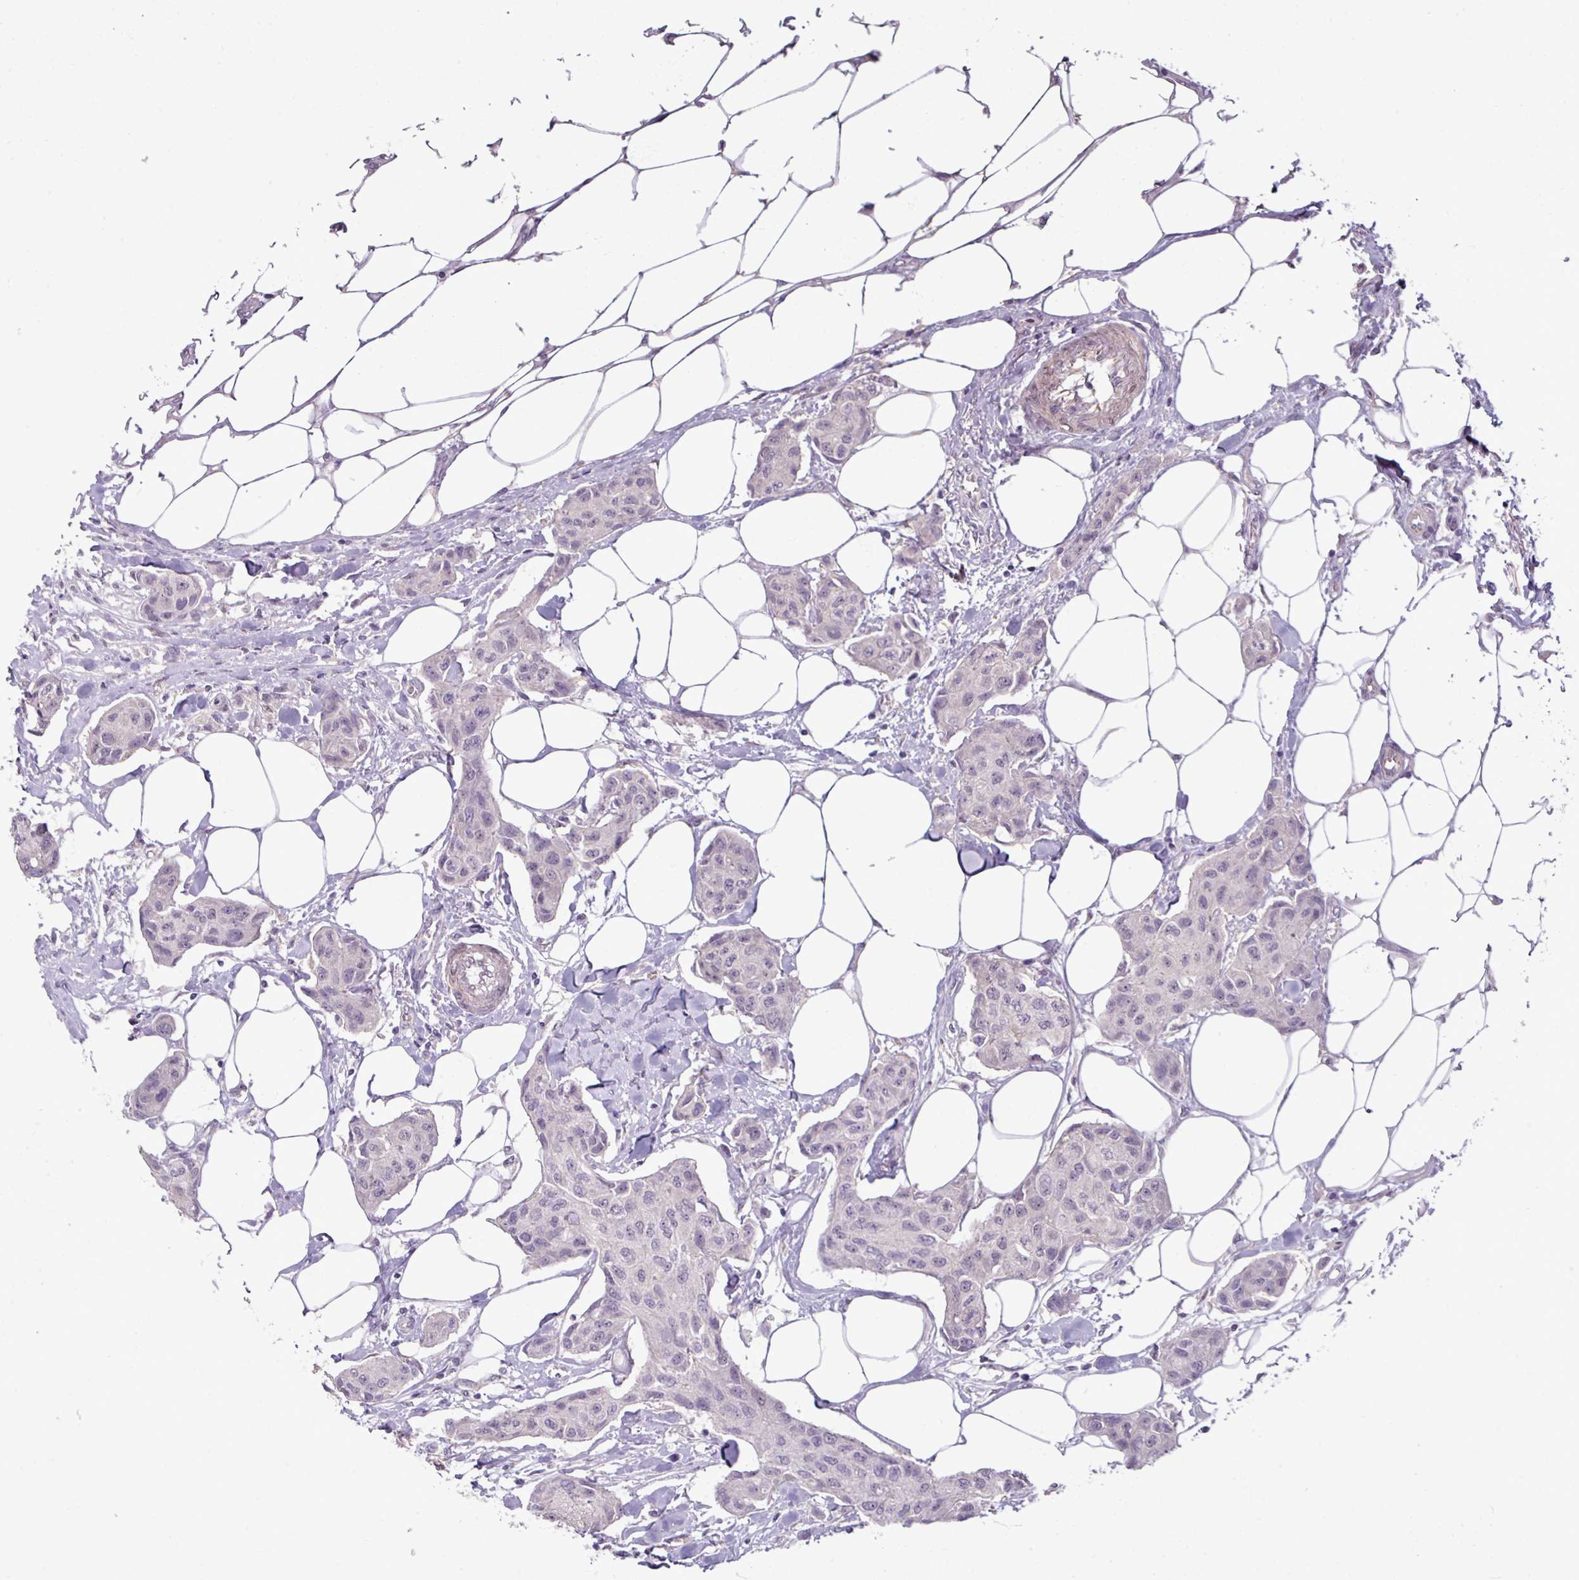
{"staining": {"intensity": "negative", "quantity": "none", "location": "none"}, "tissue": "breast cancer", "cell_type": "Tumor cells", "image_type": "cancer", "snomed": [{"axis": "morphology", "description": "Duct carcinoma"}, {"axis": "topography", "description": "Breast"}, {"axis": "topography", "description": "Lymph node"}], "caption": "Human intraductal carcinoma (breast) stained for a protein using immunohistochemistry (IHC) exhibits no expression in tumor cells.", "gene": "UVSSA", "patient": {"sex": "female", "age": 80}}